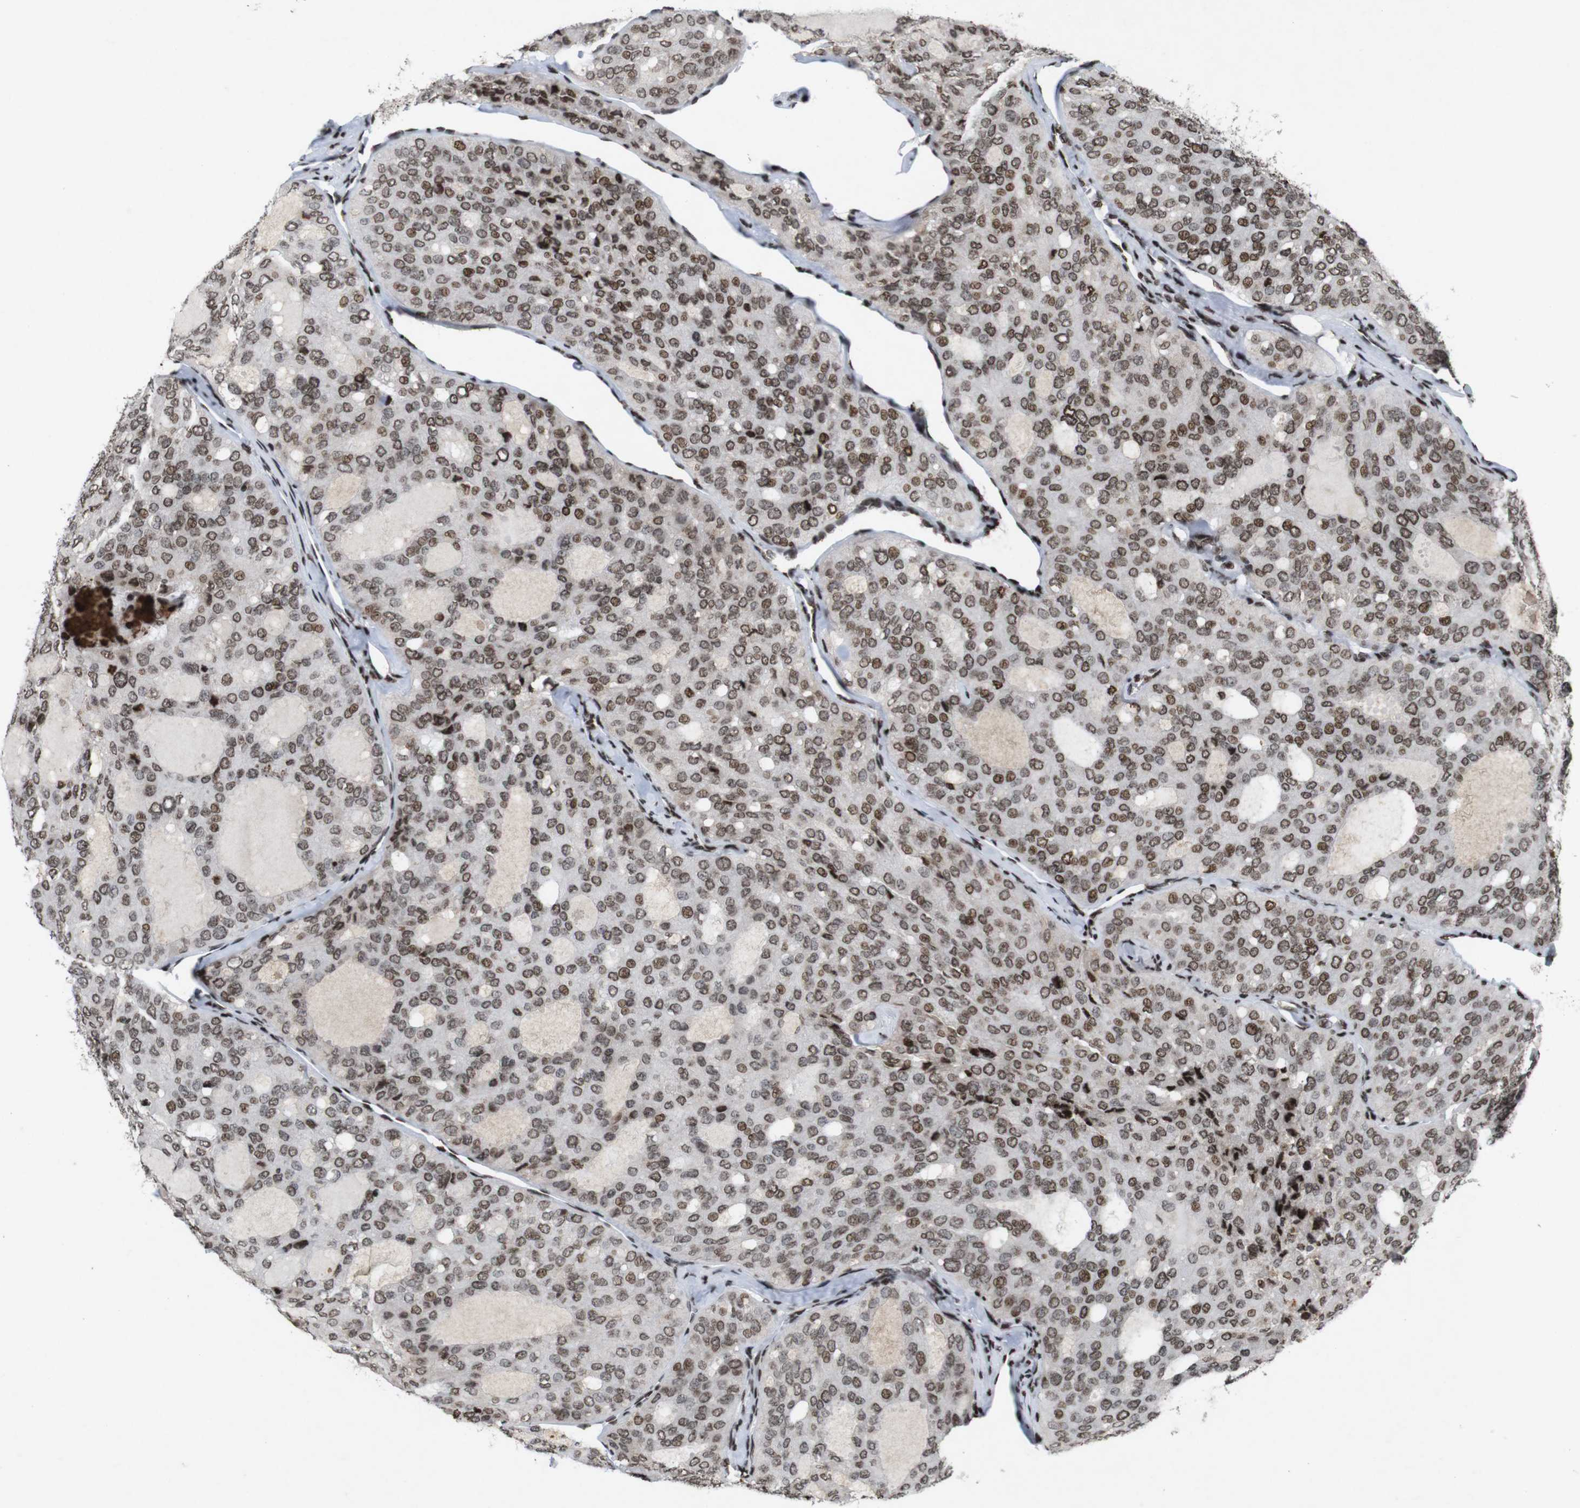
{"staining": {"intensity": "moderate", "quantity": ">75%", "location": "nuclear"}, "tissue": "thyroid cancer", "cell_type": "Tumor cells", "image_type": "cancer", "snomed": [{"axis": "morphology", "description": "Follicular adenoma carcinoma, NOS"}, {"axis": "topography", "description": "Thyroid gland"}], "caption": "DAB immunohistochemical staining of thyroid cancer reveals moderate nuclear protein staining in approximately >75% of tumor cells.", "gene": "MAGEH1", "patient": {"sex": "male", "age": 75}}